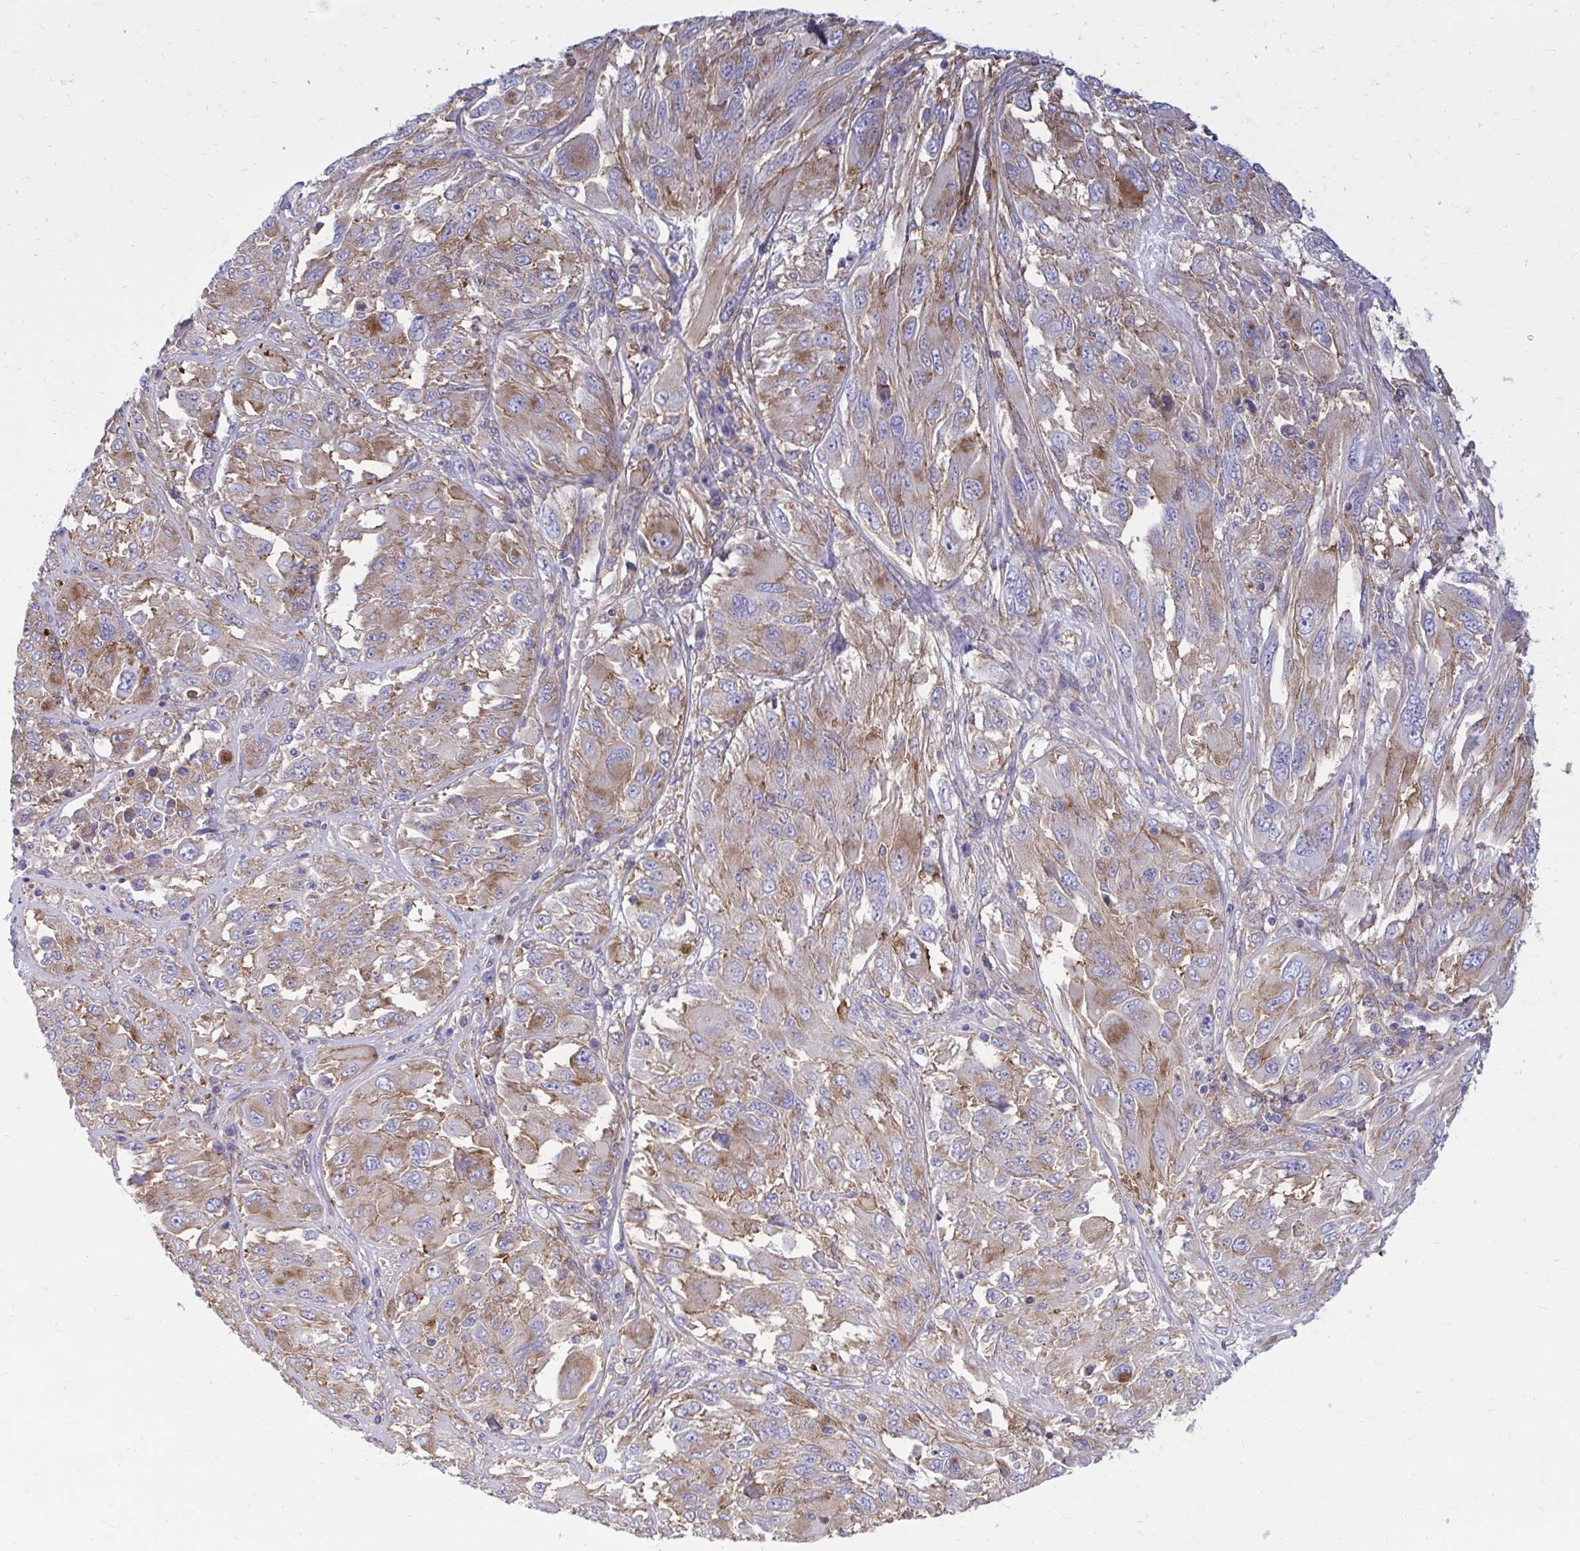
{"staining": {"intensity": "weak", "quantity": ">75%", "location": "cytoplasmic/membranous"}, "tissue": "melanoma", "cell_type": "Tumor cells", "image_type": "cancer", "snomed": [{"axis": "morphology", "description": "Malignant melanoma, NOS"}, {"axis": "topography", "description": "Skin"}], "caption": "Immunohistochemical staining of melanoma demonstrates low levels of weak cytoplasmic/membranous expression in about >75% of tumor cells.", "gene": "CLTA", "patient": {"sex": "female", "age": 91}}